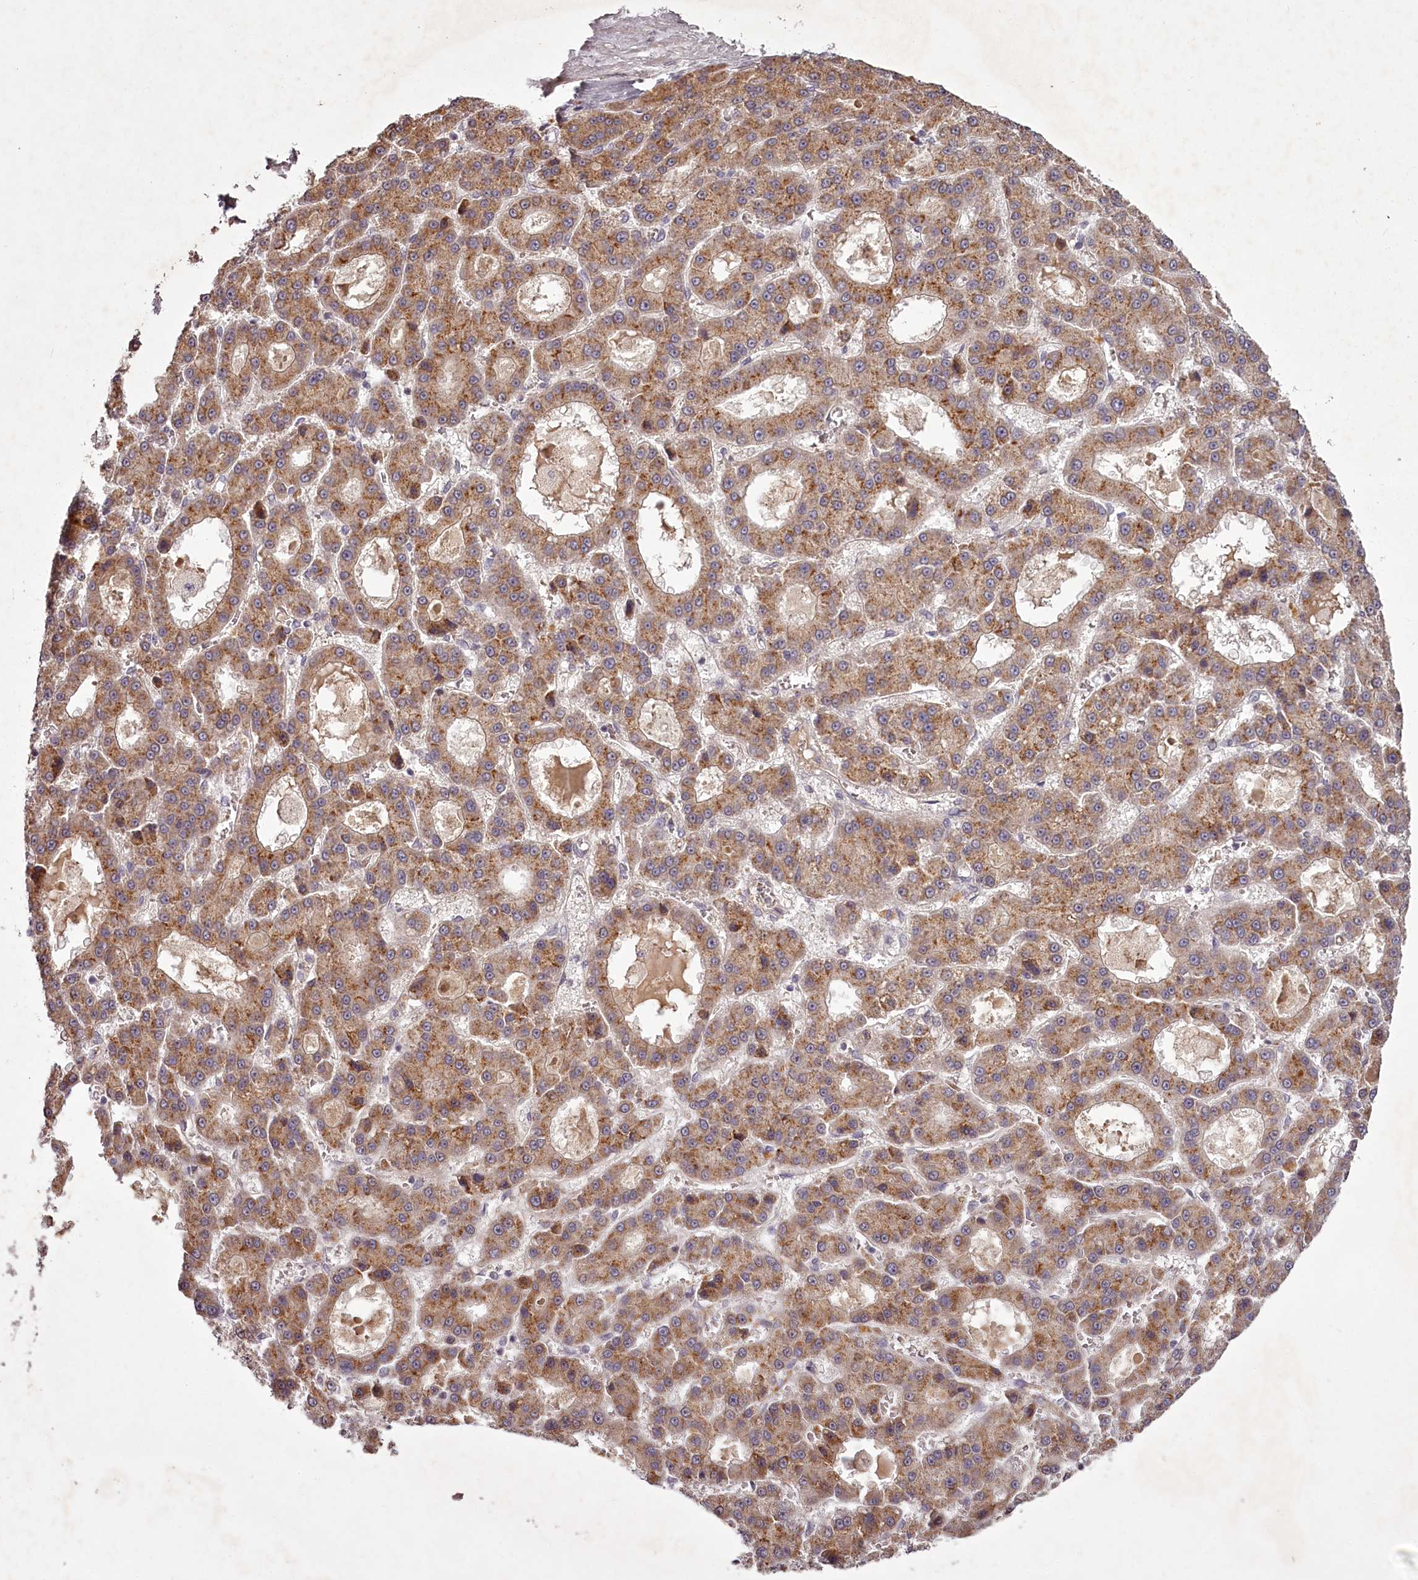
{"staining": {"intensity": "moderate", "quantity": ">75%", "location": "cytoplasmic/membranous"}, "tissue": "liver cancer", "cell_type": "Tumor cells", "image_type": "cancer", "snomed": [{"axis": "morphology", "description": "Carcinoma, Hepatocellular, NOS"}, {"axis": "topography", "description": "Liver"}], "caption": "Liver hepatocellular carcinoma stained for a protein (brown) displays moderate cytoplasmic/membranous positive staining in approximately >75% of tumor cells.", "gene": "RBMXL2", "patient": {"sex": "male", "age": 70}}